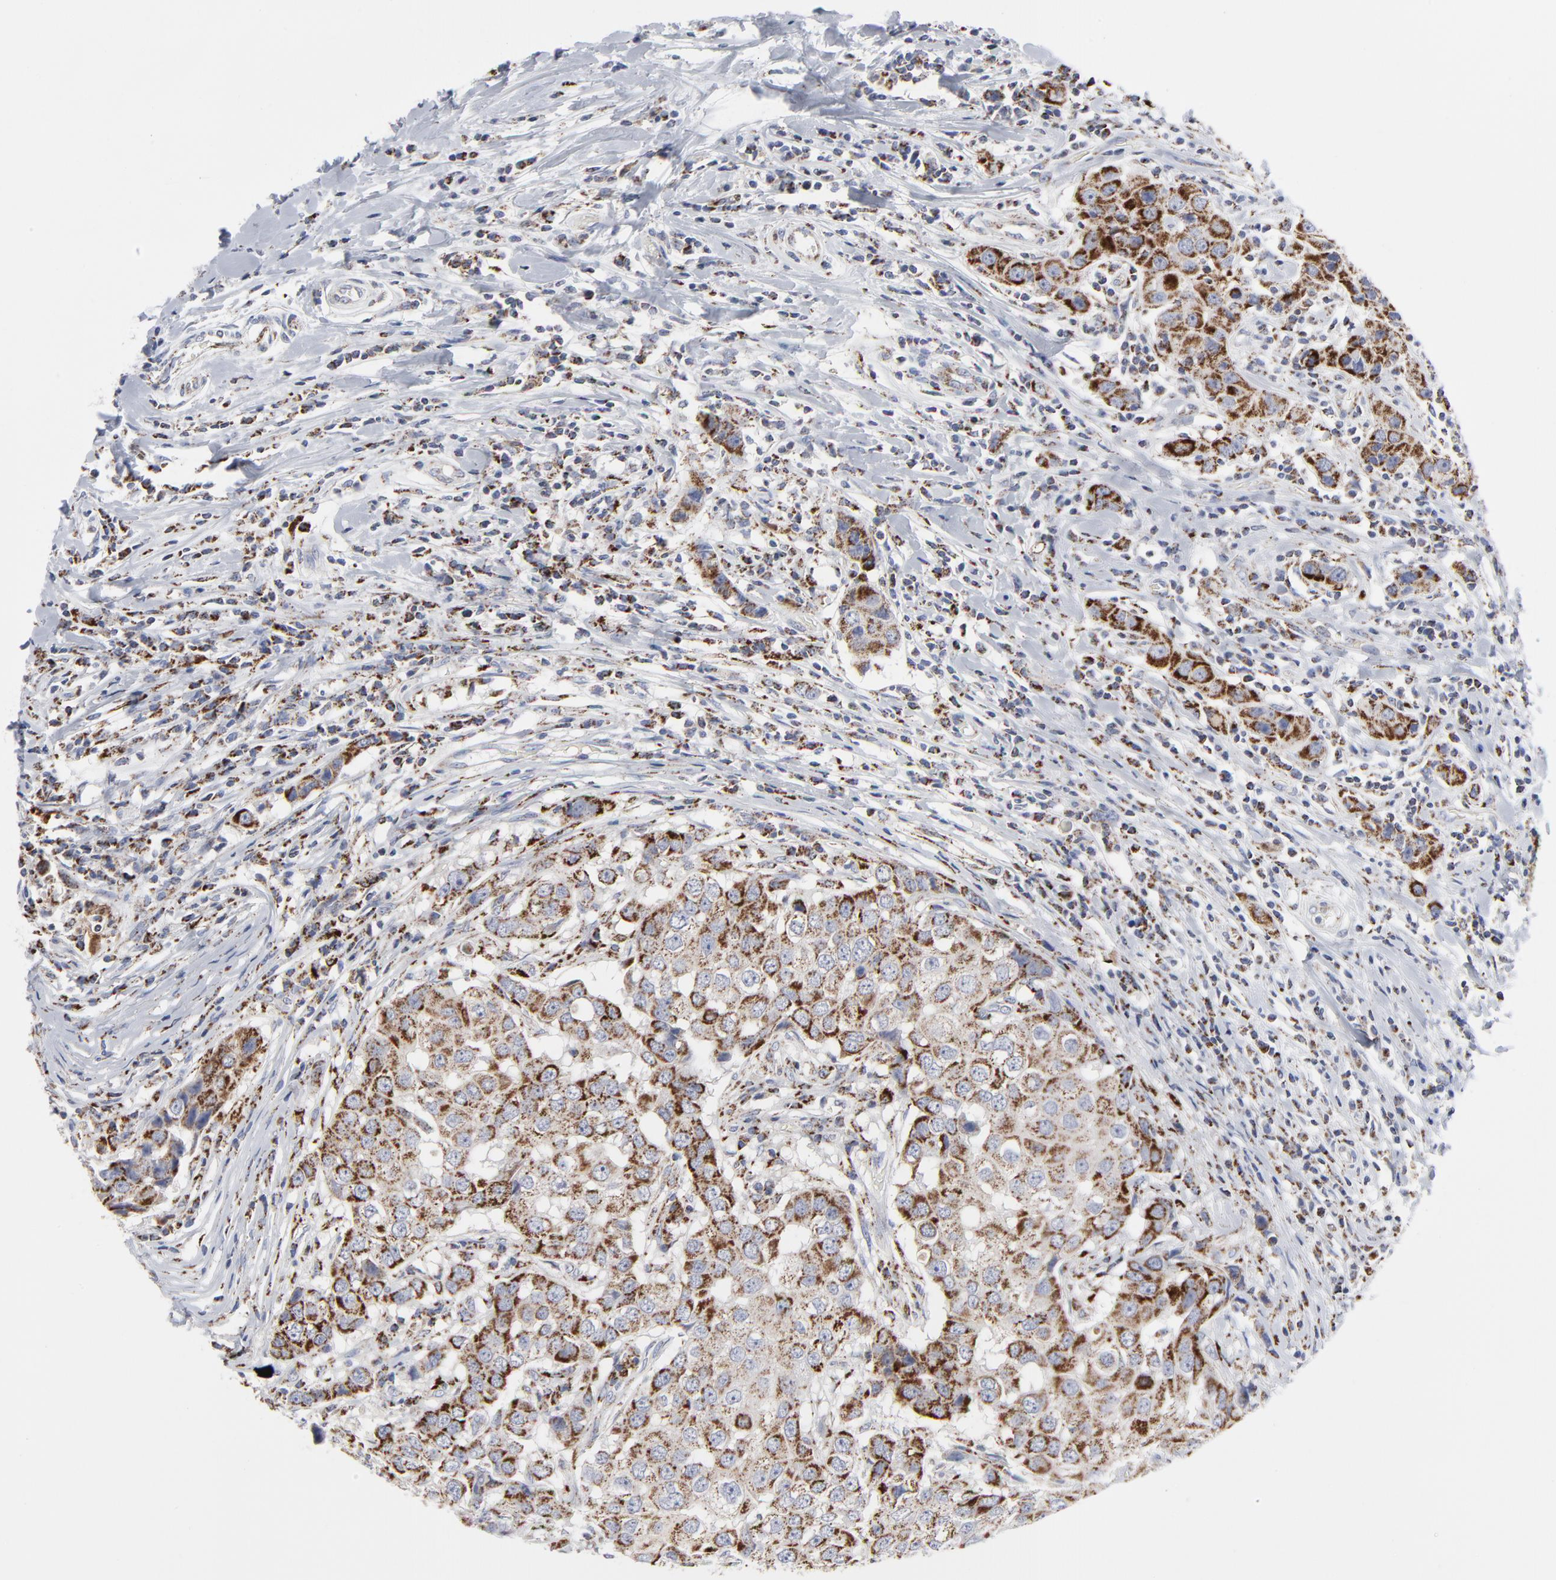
{"staining": {"intensity": "strong", "quantity": "25%-75%", "location": "cytoplasmic/membranous"}, "tissue": "breast cancer", "cell_type": "Tumor cells", "image_type": "cancer", "snomed": [{"axis": "morphology", "description": "Duct carcinoma"}, {"axis": "topography", "description": "Breast"}], "caption": "Protein analysis of breast cancer (intraductal carcinoma) tissue exhibits strong cytoplasmic/membranous positivity in approximately 25%-75% of tumor cells.", "gene": "TXNRD2", "patient": {"sex": "female", "age": 27}}